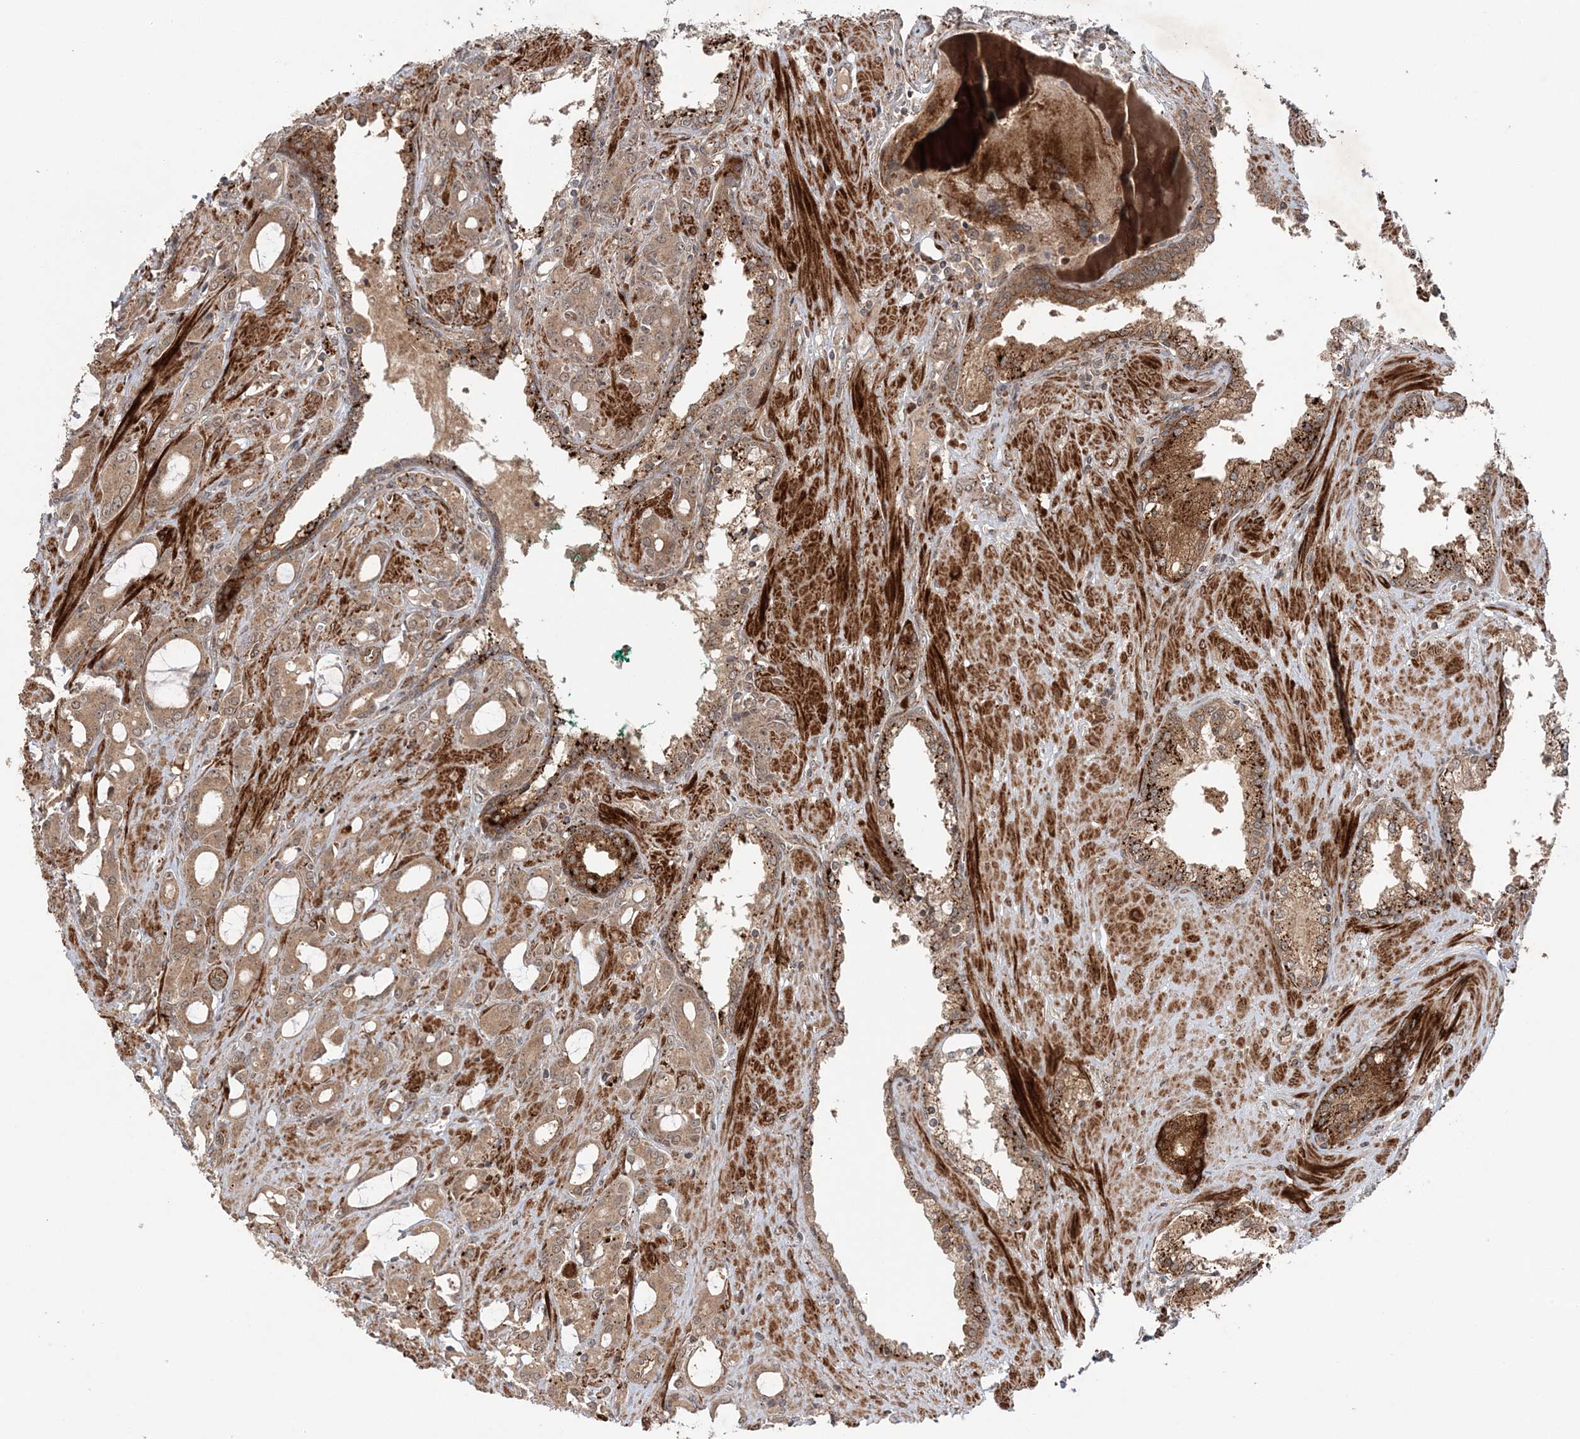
{"staining": {"intensity": "moderate", "quantity": ">75%", "location": "cytoplasmic/membranous"}, "tissue": "prostate cancer", "cell_type": "Tumor cells", "image_type": "cancer", "snomed": [{"axis": "morphology", "description": "Adenocarcinoma, High grade"}, {"axis": "topography", "description": "Prostate"}], "caption": "Immunohistochemical staining of prostate high-grade adenocarcinoma reveals moderate cytoplasmic/membranous protein expression in about >75% of tumor cells.", "gene": "UBTD2", "patient": {"sex": "male", "age": 72}}